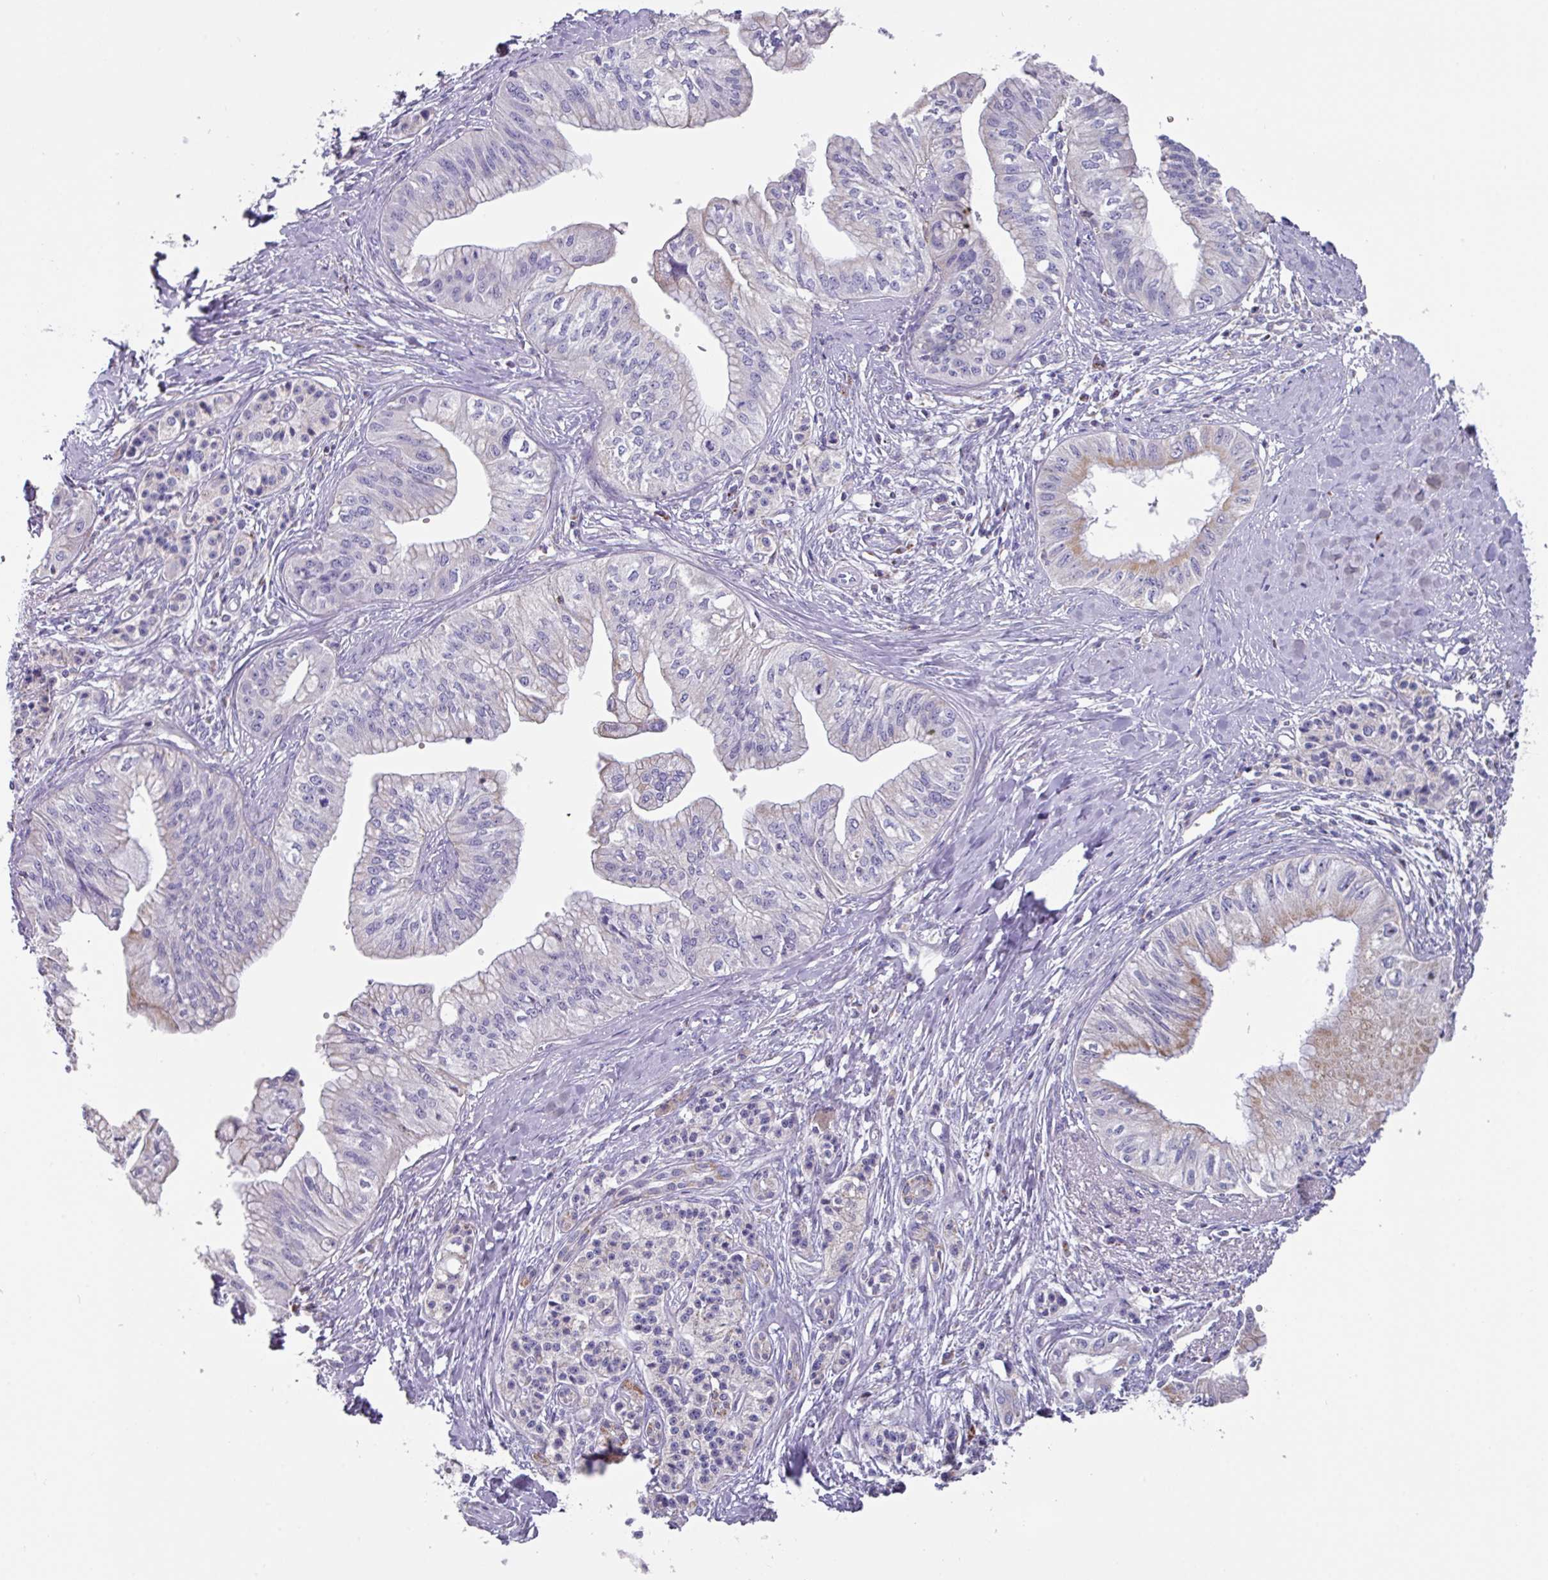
{"staining": {"intensity": "weak", "quantity": "<25%", "location": "cytoplasmic/membranous"}, "tissue": "pancreatic cancer", "cell_type": "Tumor cells", "image_type": "cancer", "snomed": [{"axis": "morphology", "description": "Adenocarcinoma, NOS"}, {"axis": "topography", "description": "Pancreas"}], "caption": "Immunohistochemistry histopathology image of human adenocarcinoma (pancreatic) stained for a protein (brown), which demonstrates no staining in tumor cells.", "gene": "MT-ND4", "patient": {"sex": "male", "age": 71}}